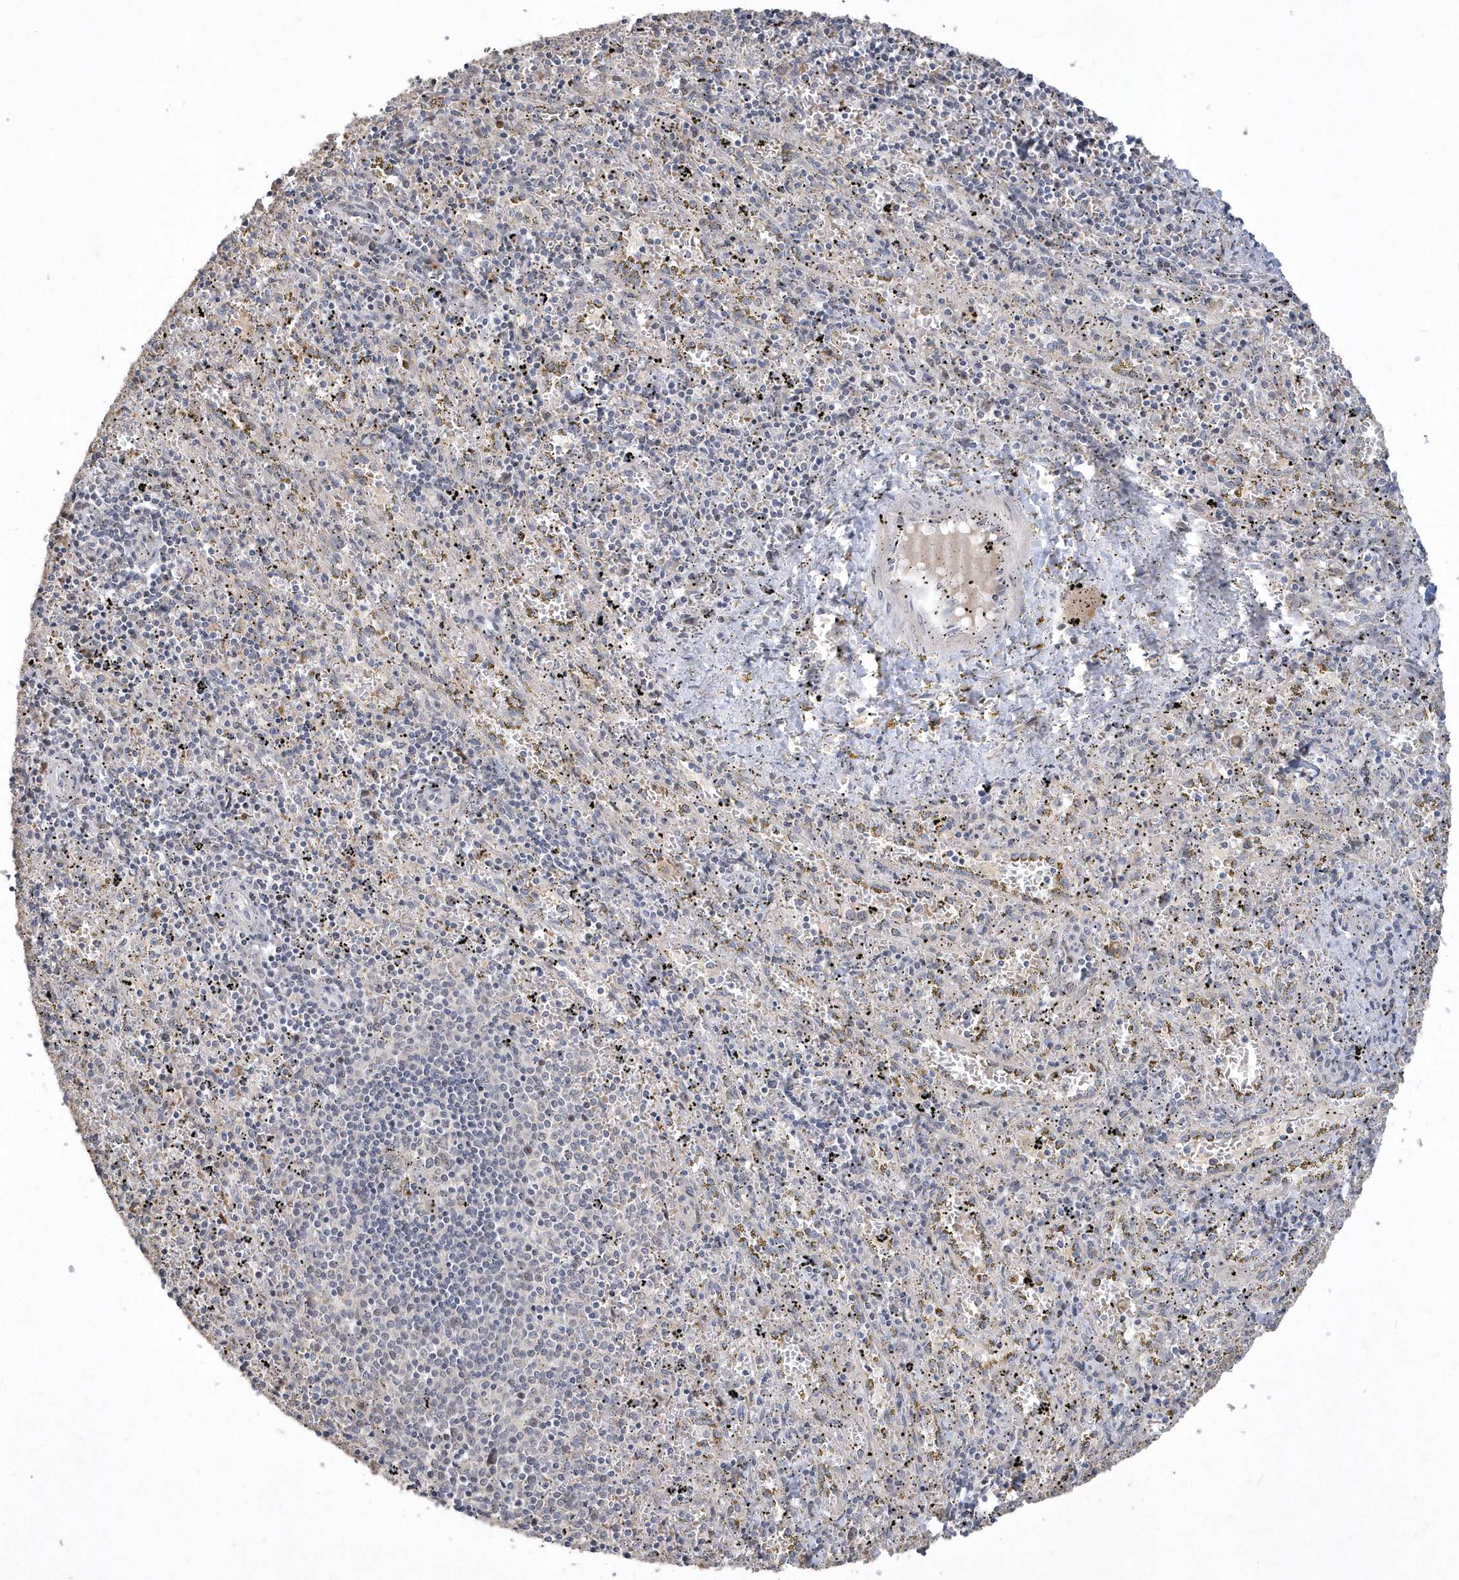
{"staining": {"intensity": "negative", "quantity": "none", "location": "none"}, "tissue": "spleen", "cell_type": "Cells in red pulp", "image_type": "normal", "snomed": [{"axis": "morphology", "description": "Normal tissue, NOS"}, {"axis": "topography", "description": "Spleen"}], "caption": "IHC photomicrograph of normal spleen stained for a protein (brown), which demonstrates no expression in cells in red pulp.", "gene": "TSPEAR", "patient": {"sex": "male", "age": 11}}